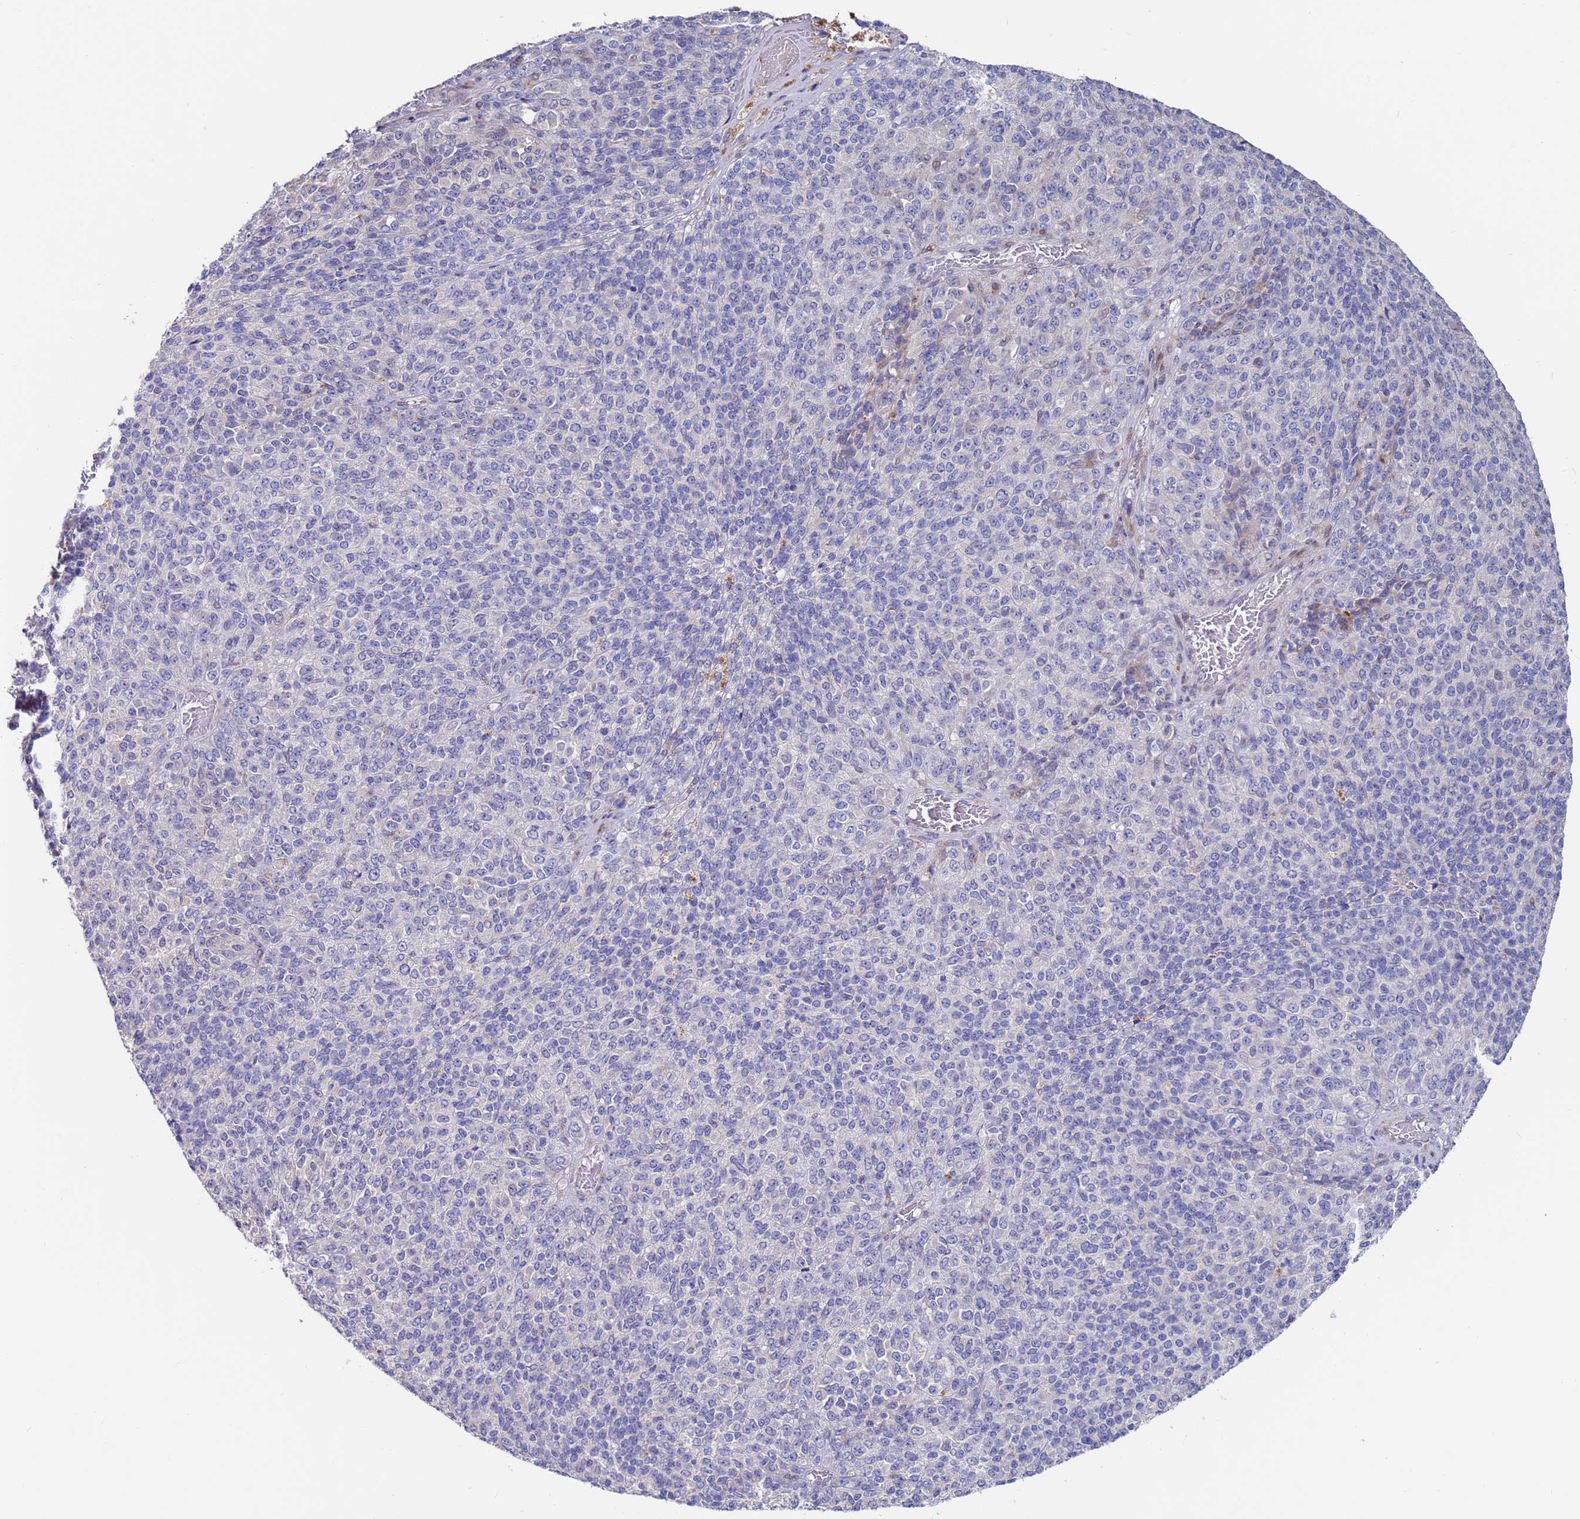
{"staining": {"intensity": "negative", "quantity": "none", "location": "none"}, "tissue": "melanoma", "cell_type": "Tumor cells", "image_type": "cancer", "snomed": [{"axis": "morphology", "description": "Malignant melanoma, Metastatic site"}, {"axis": "topography", "description": "Brain"}], "caption": "Malignant melanoma (metastatic site) stained for a protein using immunohistochemistry (IHC) demonstrates no positivity tumor cells.", "gene": "FBXO27", "patient": {"sex": "female", "age": 56}}